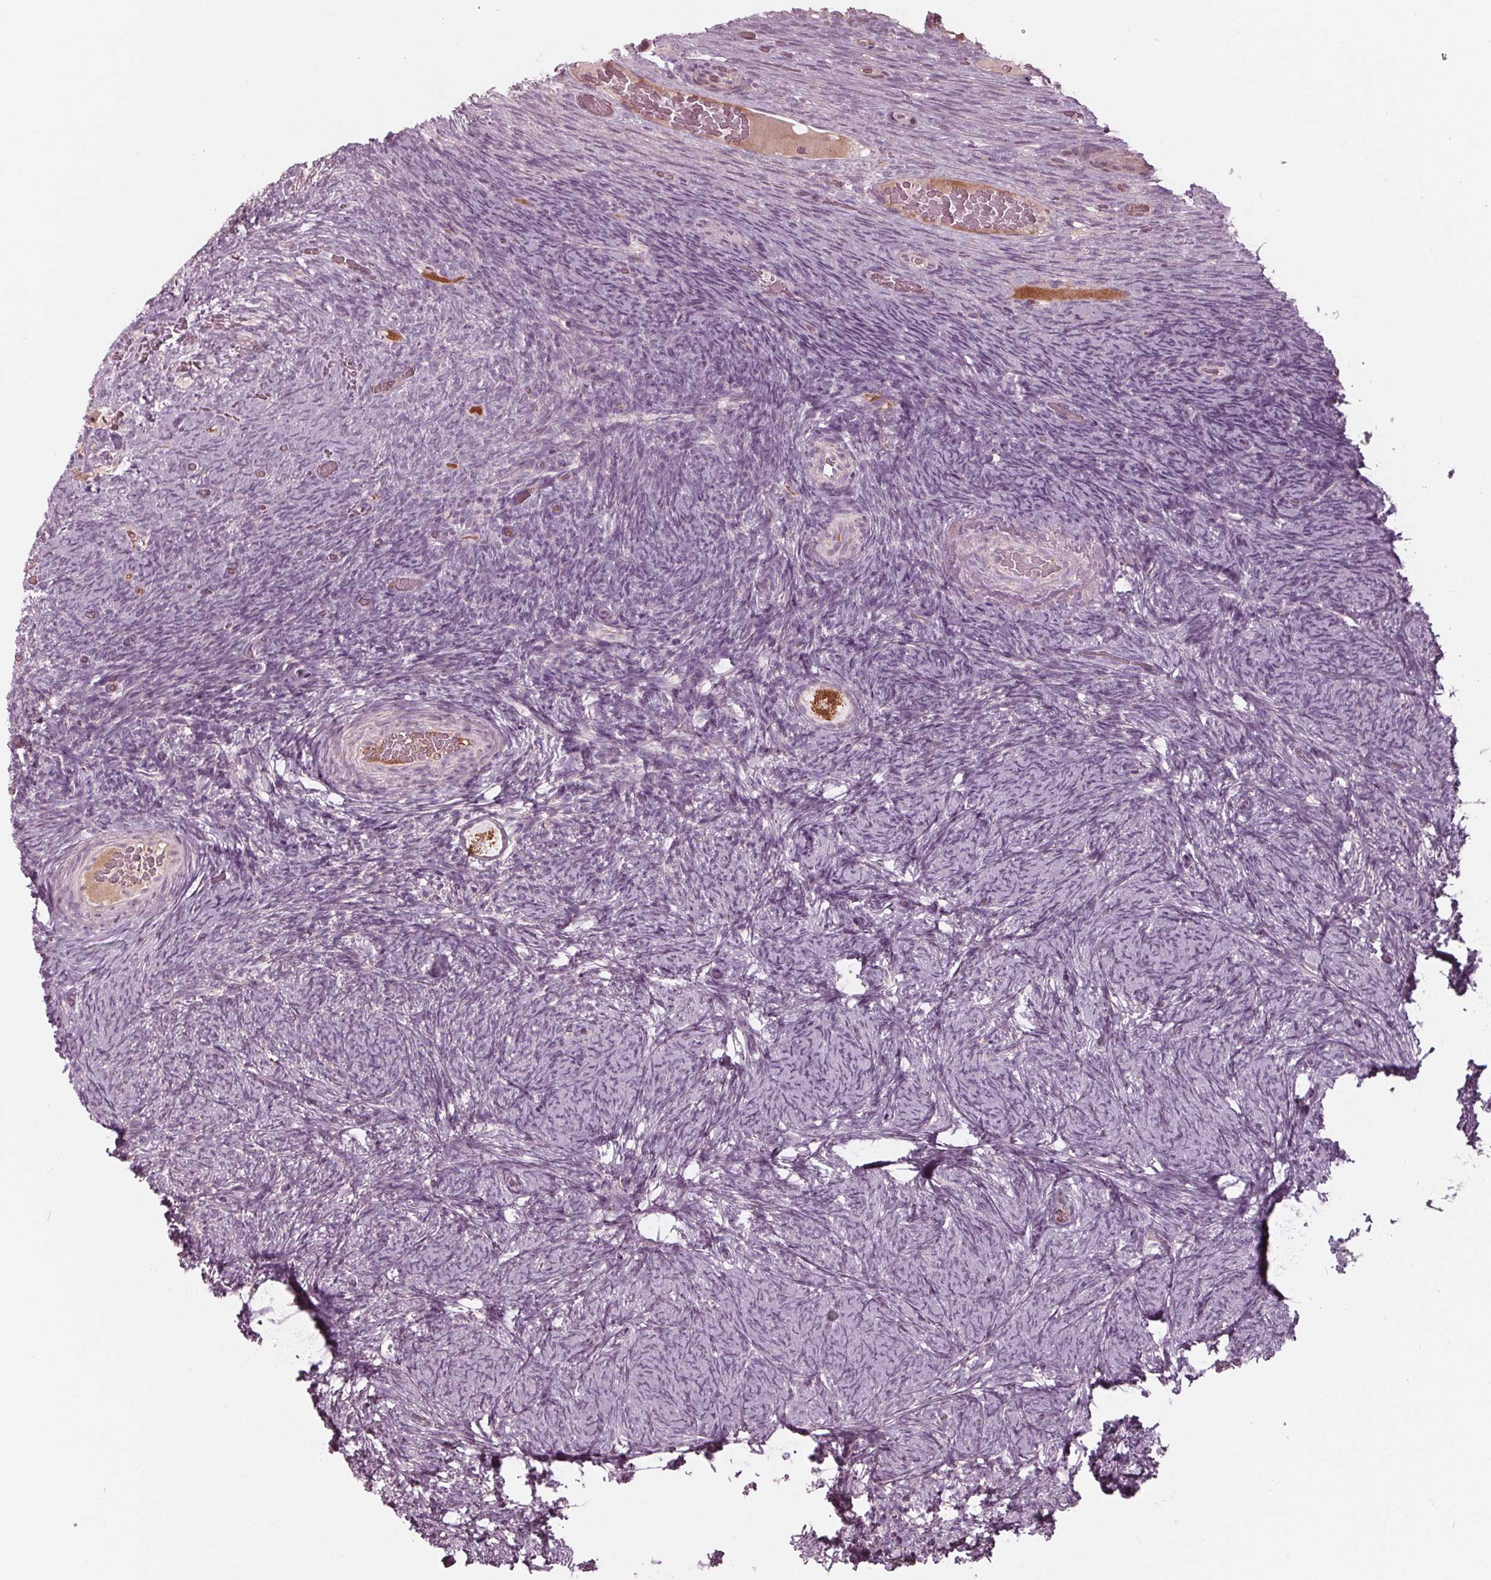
{"staining": {"intensity": "strong", "quantity": ">75%", "location": "cytoplasmic/membranous"}, "tissue": "ovary", "cell_type": "Follicle cells", "image_type": "normal", "snomed": [{"axis": "morphology", "description": "Normal tissue, NOS"}, {"axis": "topography", "description": "Ovary"}], "caption": "Immunohistochemistry (IHC) image of unremarkable ovary stained for a protein (brown), which demonstrates high levels of strong cytoplasmic/membranous expression in approximately >75% of follicle cells.", "gene": "CLN6", "patient": {"sex": "female", "age": 34}}